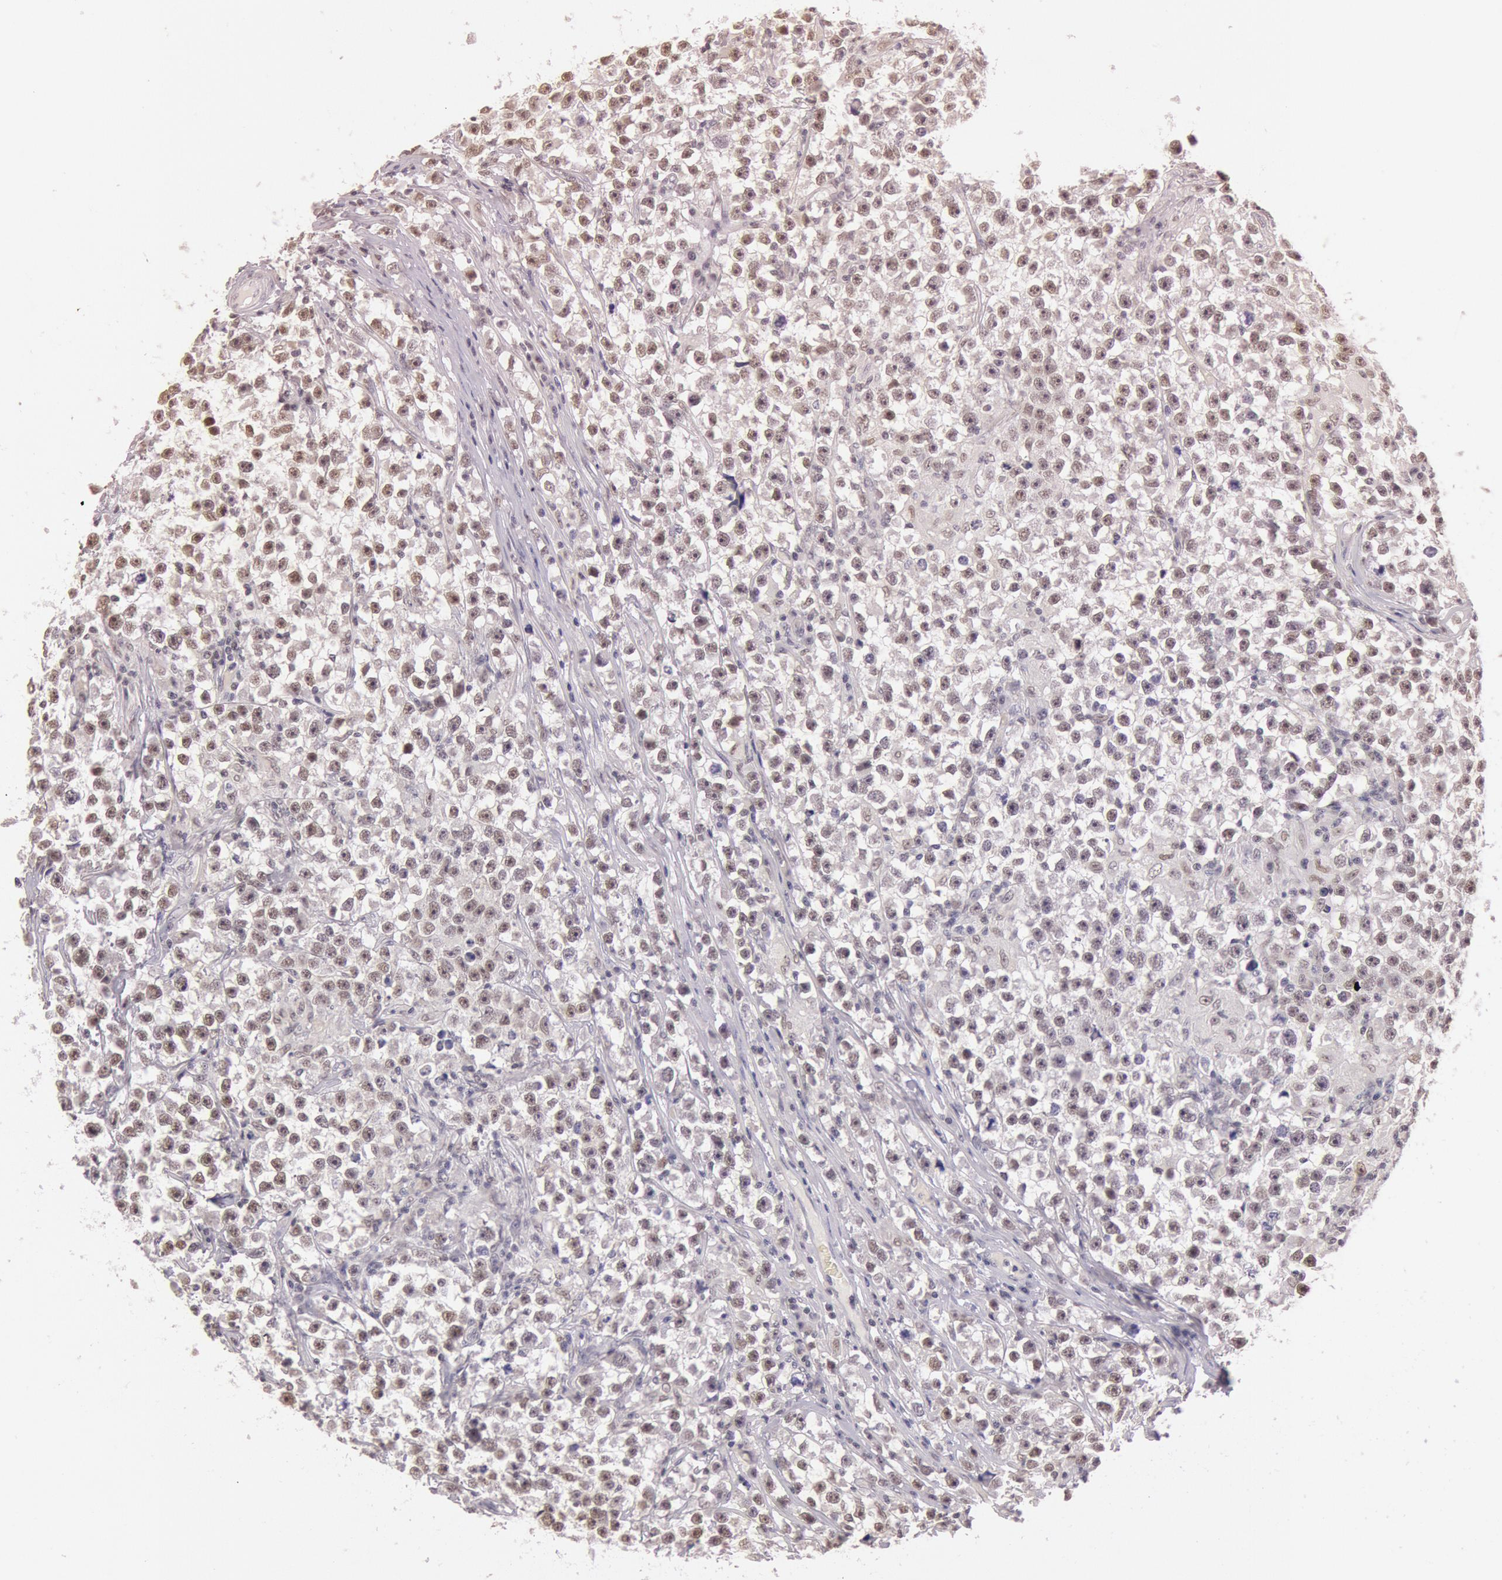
{"staining": {"intensity": "weak", "quantity": "<25%", "location": "nuclear"}, "tissue": "testis cancer", "cell_type": "Tumor cells", "image_type": "cancer", "snomed": [{"axis": "morphology", "description": "Seminoma, NOS"}, {"axis": "topography", "description": "Testis"}], "caption": "A high-resolution image shows IHC staining of testis cancer (seminoma), which shows no significant staining in tumor cells.", "gene": "TASL", "patient": {"sex": "male", "age": 33}}